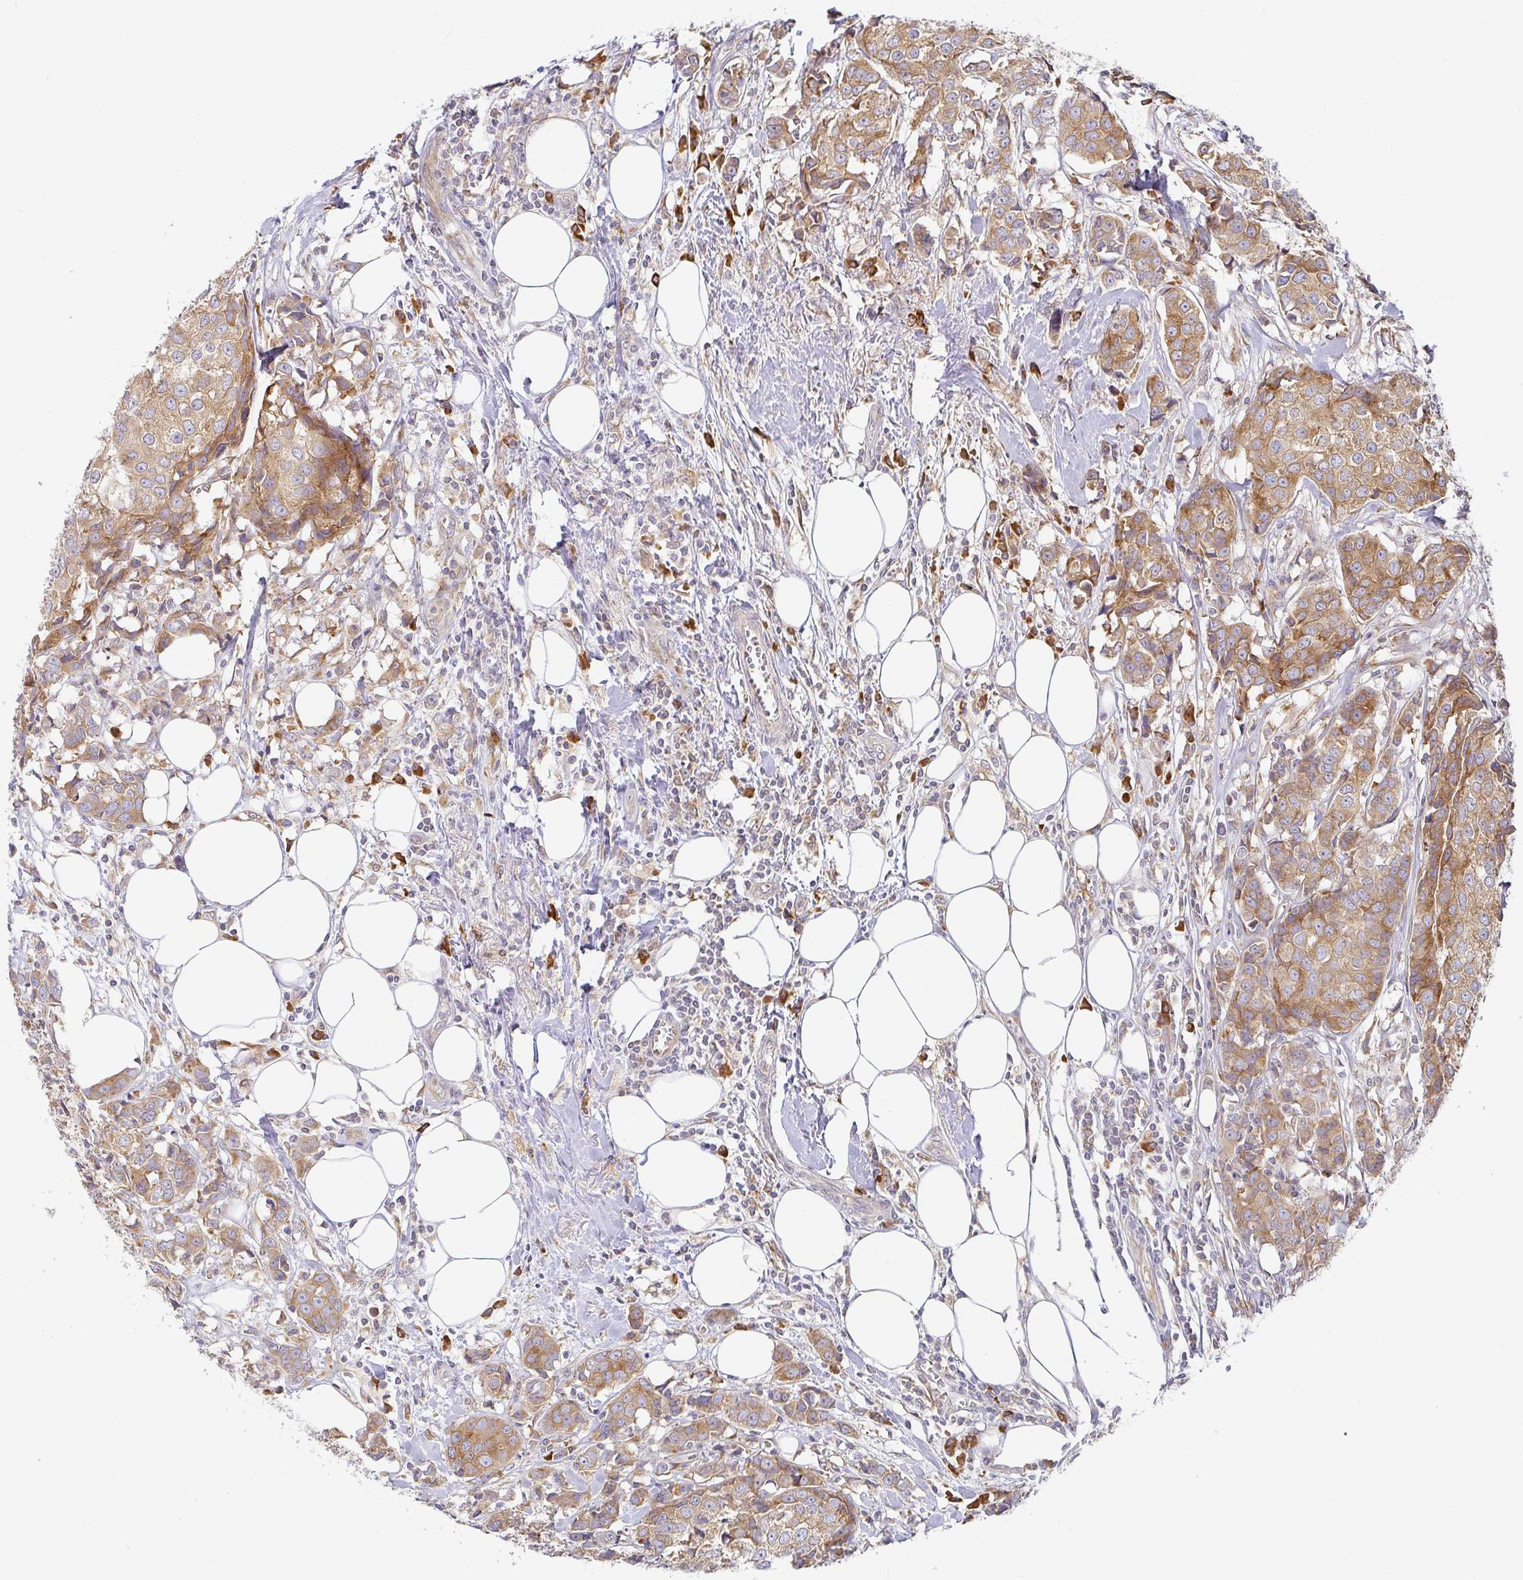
{"staining": {"intensity": "moderate", "quantity": ">75%", "location": "cytoplasmic/membranous"}, "tissue": "breast cancer", "cell_type": "Tumor cells", "image_type": "cancer", "snomed": [{"axis": "morphology", "description": "Duct carcinoma"}, {"axis": "topography", "description": "Breast"}], "caption": "The histopathology image shows a brown stain indicating the presence of a protein in the cytoplasmic/membranous of tumor cells in breast cancer. (Stains: DAB in brown, nuclei in blue, Microscopy: brightfield microscopy at high magnification).", "gene": "DERL2", "patient": {"sex": "female", "age": 80}}